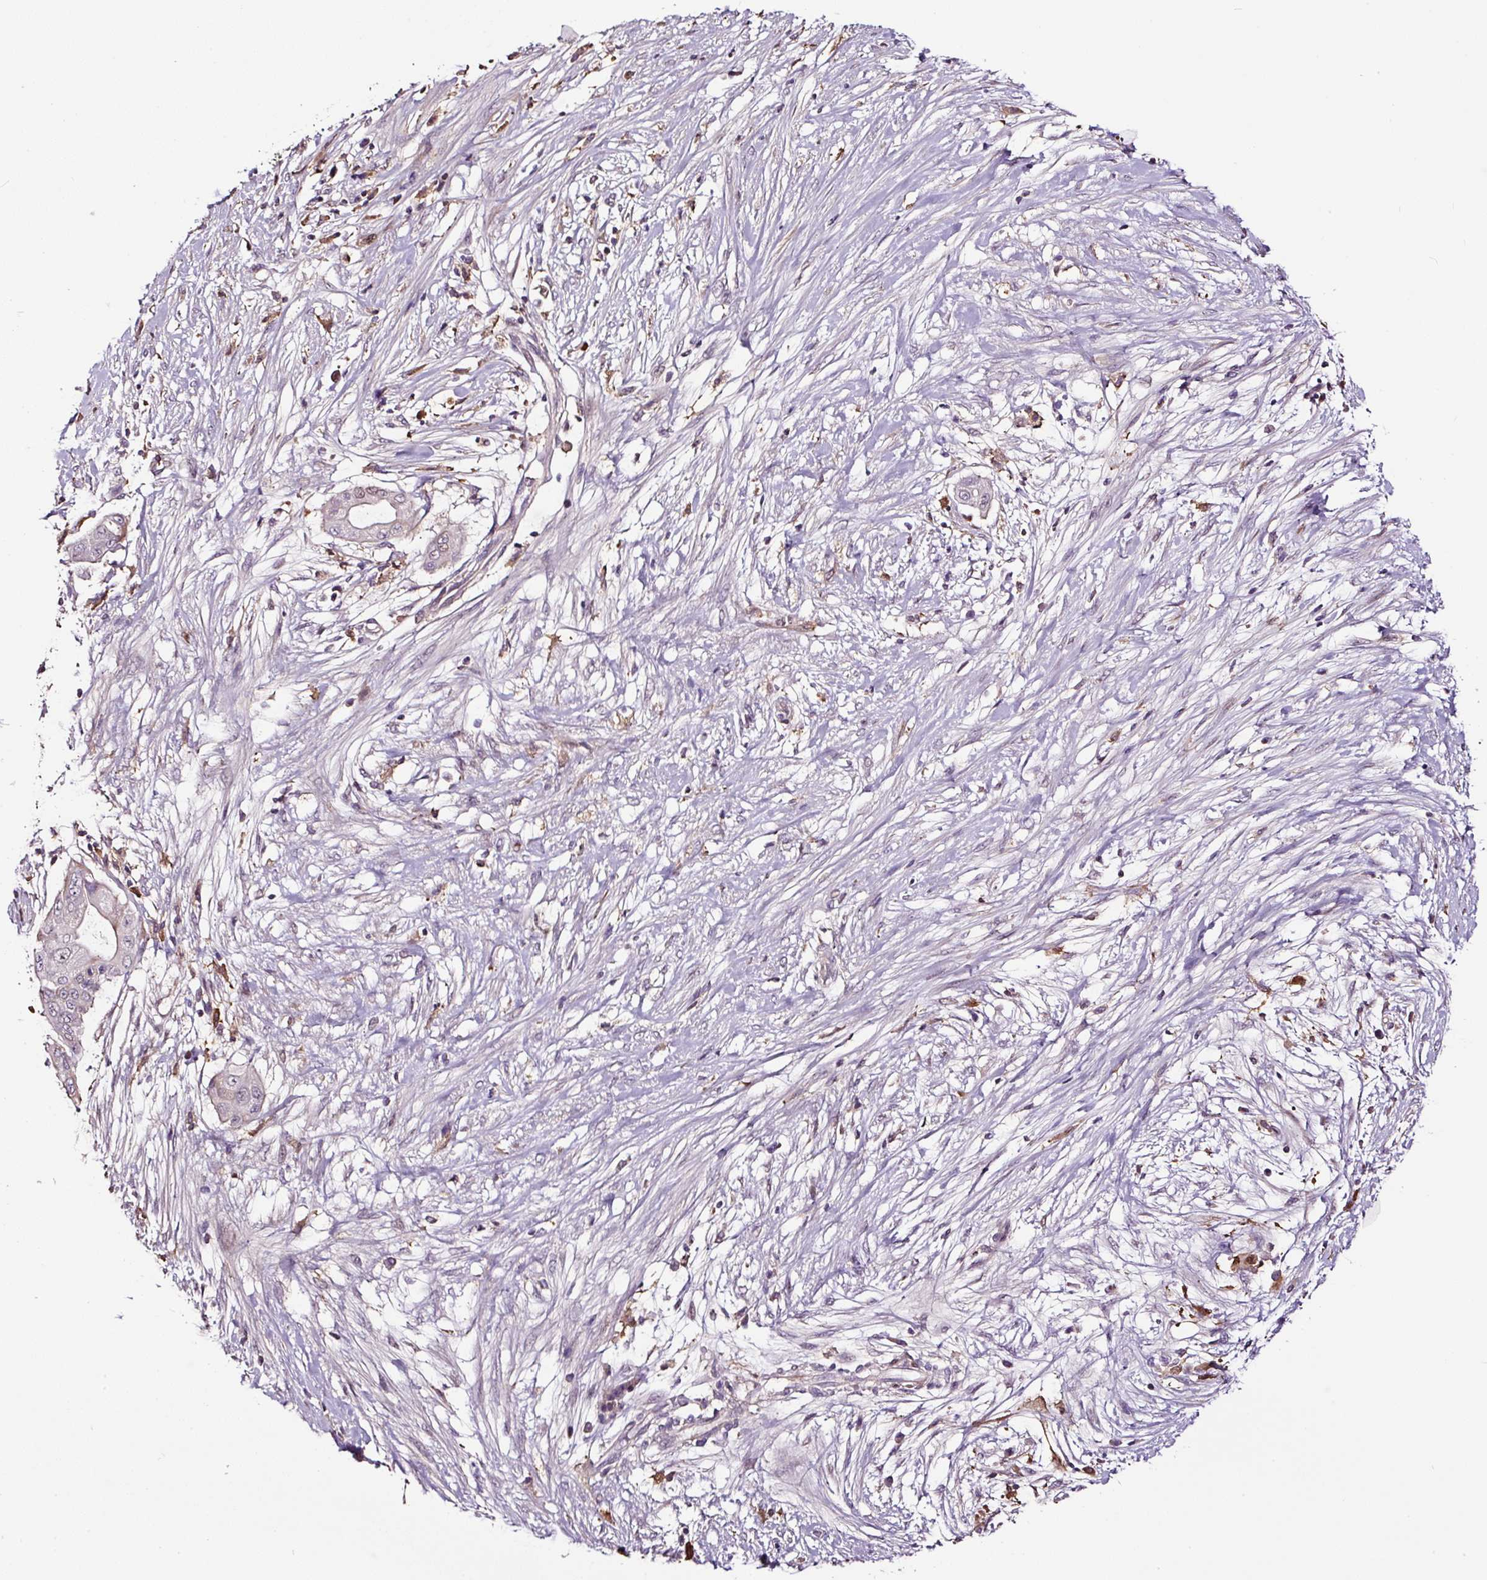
{"staining": {"intensity": "negative", "quantity": "none", "location": "none"}, "tissue": "pancreatic cancer", "cell_type": "Tumor cells", "image_type": "cancer", "snomed": [{"axis": "morphology", "description": "Adenocarcinoma, NOS"}, {"axis": "topography", "description": "Pancreas"}], "caption": "An immunohistochemistry image of pancreatic cancer (adenocarcinoma) is shown. There is no staining in tumor cells of pancreatic cancer (adenocarcinoma).", "gene": "LRRC24", "patient": {"sex": "male", "age": 68}}